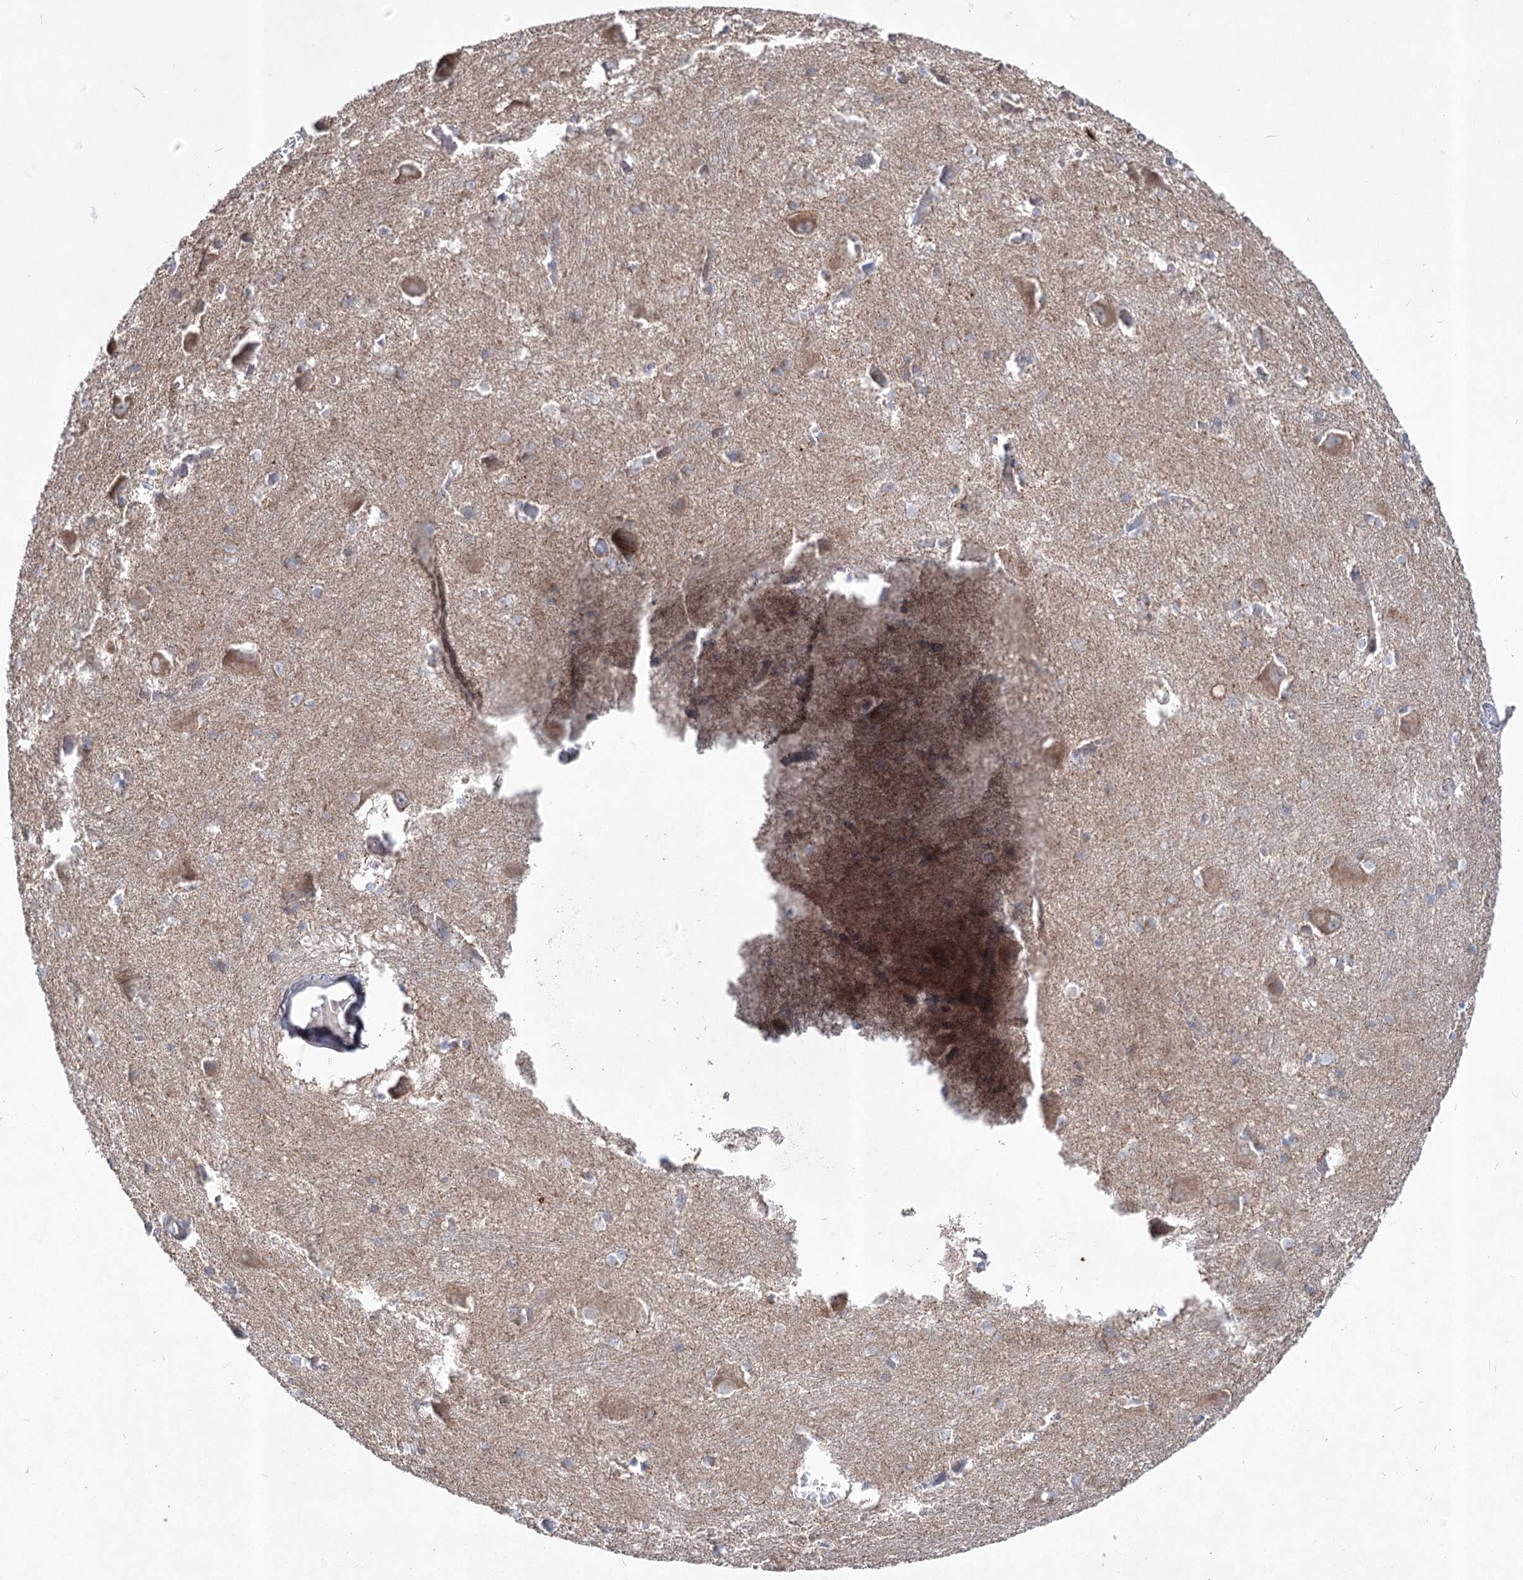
{"staining": {"intensity": "weak", "quantity": "<25%", "location": "cytoplasmic/membranous"}, "tissue": "caudate", "cell_type": "Glial cells", "image_type": "normal", "snomed": [{"axis": "morphology", "description": "Normal tissue, NOS"}, {"axis": "topography", "description": "Lateral ventricle wall"}], "caption": "This is an IHC photomicrograph of normal caudate. There is no expression in glial cells.", "gene": "ITSN2", "patient": {"sex": "male", "age": 37}}